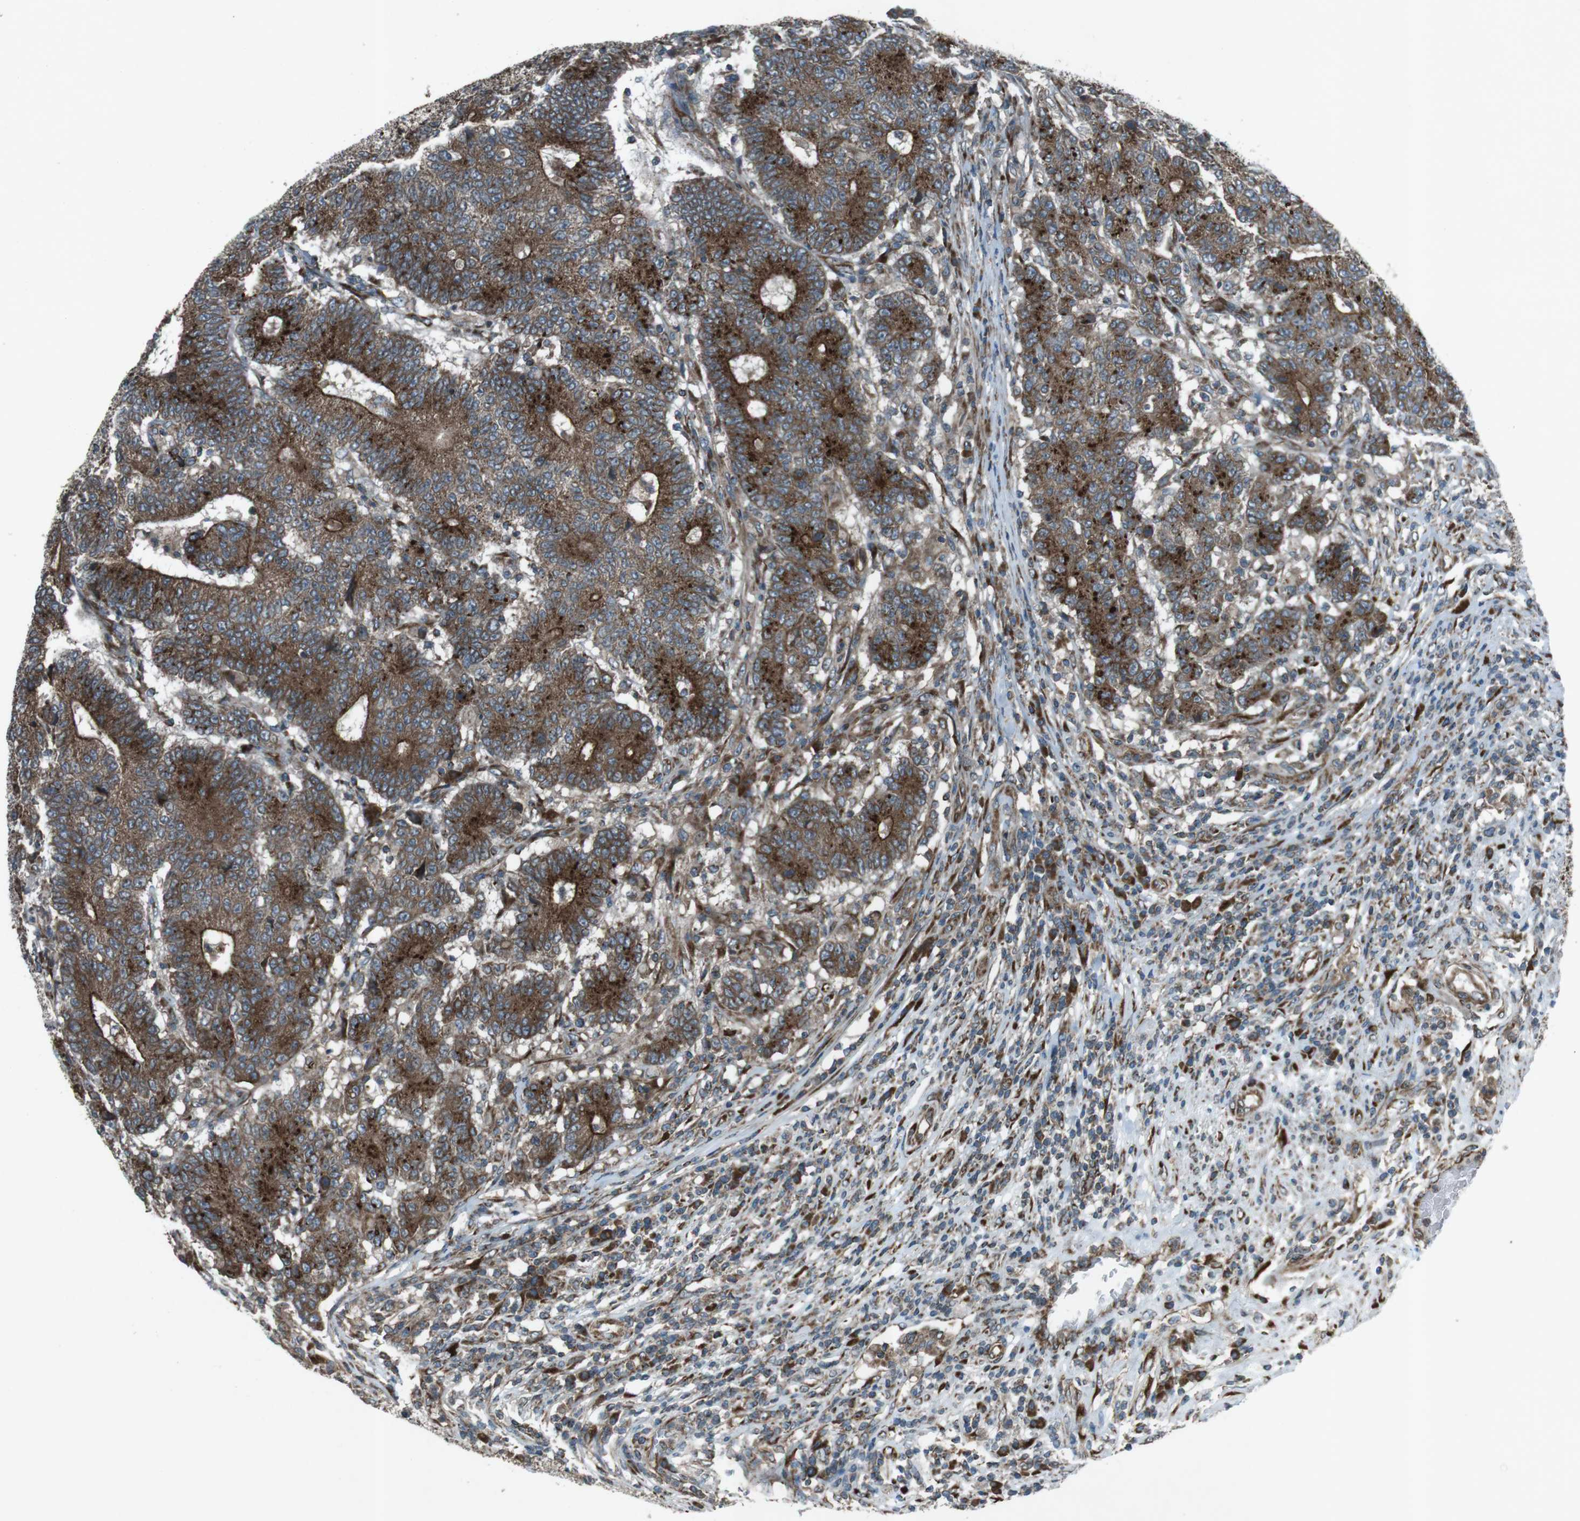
{"staining": {"intensity": "moderate", "quantity": ">75%", "location": "cytoplasmic/membranous"}, "tissue": "colorectal cancer", "cell_type": "Tumor cells", "image_type": "cancer", "snomed": [{"axis": "morphology", "description": "Normal tissue, NOS"}, {"axis": "morphology", "description": "Adenocarcinoma, NOS"}, {"axis": "topography", "description": "Colon"}], "caption": "An immunohistochemistry micrograph of neoplastic tissue is shown. Protein staining in brown shows moderate cytoplasmic/membranous positivity in adenocarcinoma (colorectal) within tumor cells.", "gene": "SLC41A1", "patient": {"sex": "female", "age": 75}}